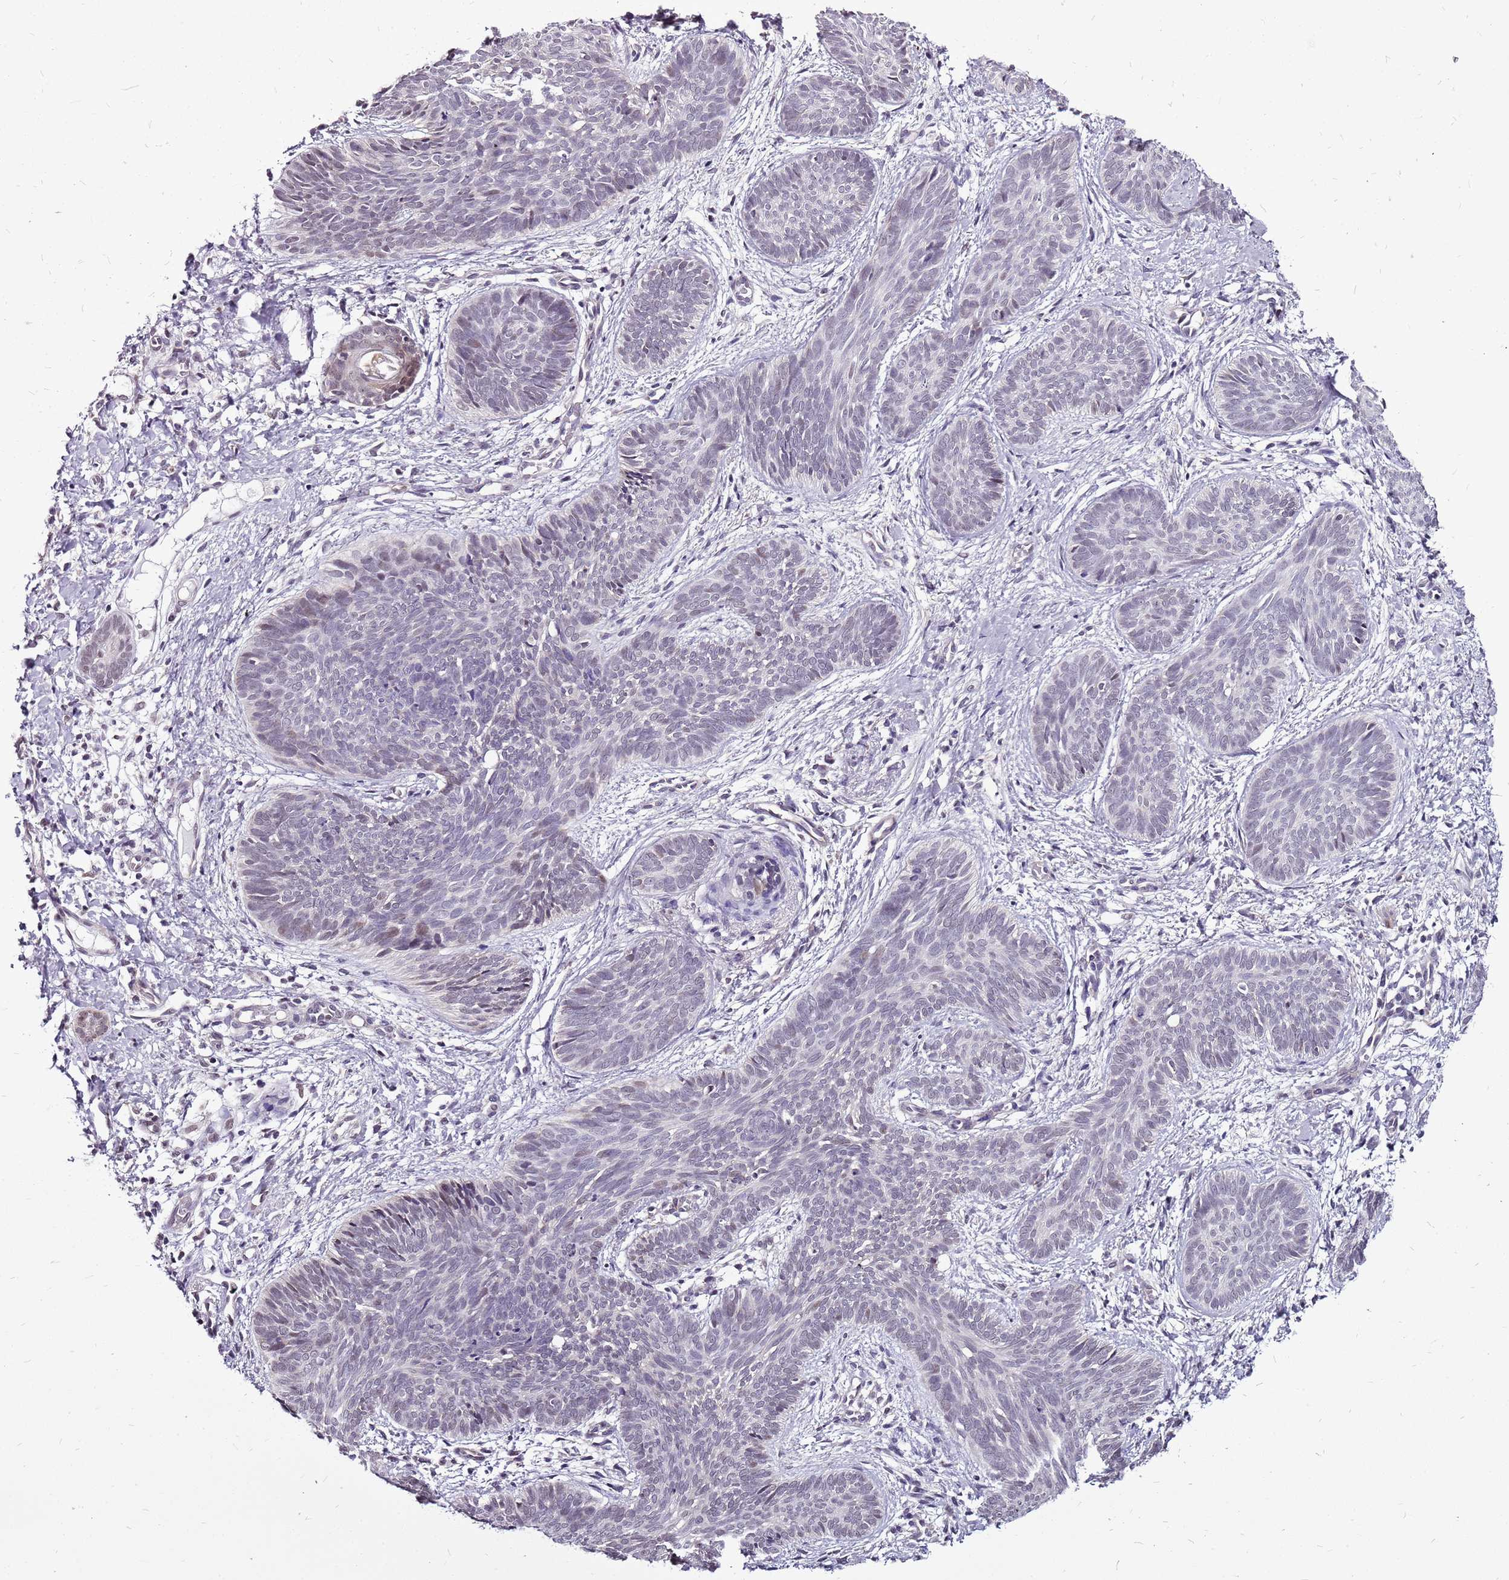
{"staining": {"intensity": "weak", "quantity": "<25%", "location": "nuclear"}, "tissue": "skin cancer", "cell_type": "Tumor cells", "image_type": "cancer", "snomed": [{"axis": "morphology", "description": "Basal cell carcinoma"}, {"axis": "topography", "description": "Skin"}], "caption": "An IHC histopathology image of basal cell carcinoma (skin) is shown. There is no staining in tumor cells of basal cell carcinoma (skin).", "gene": "CCDC166", "patient": {"sex": "female", "age": 81}}